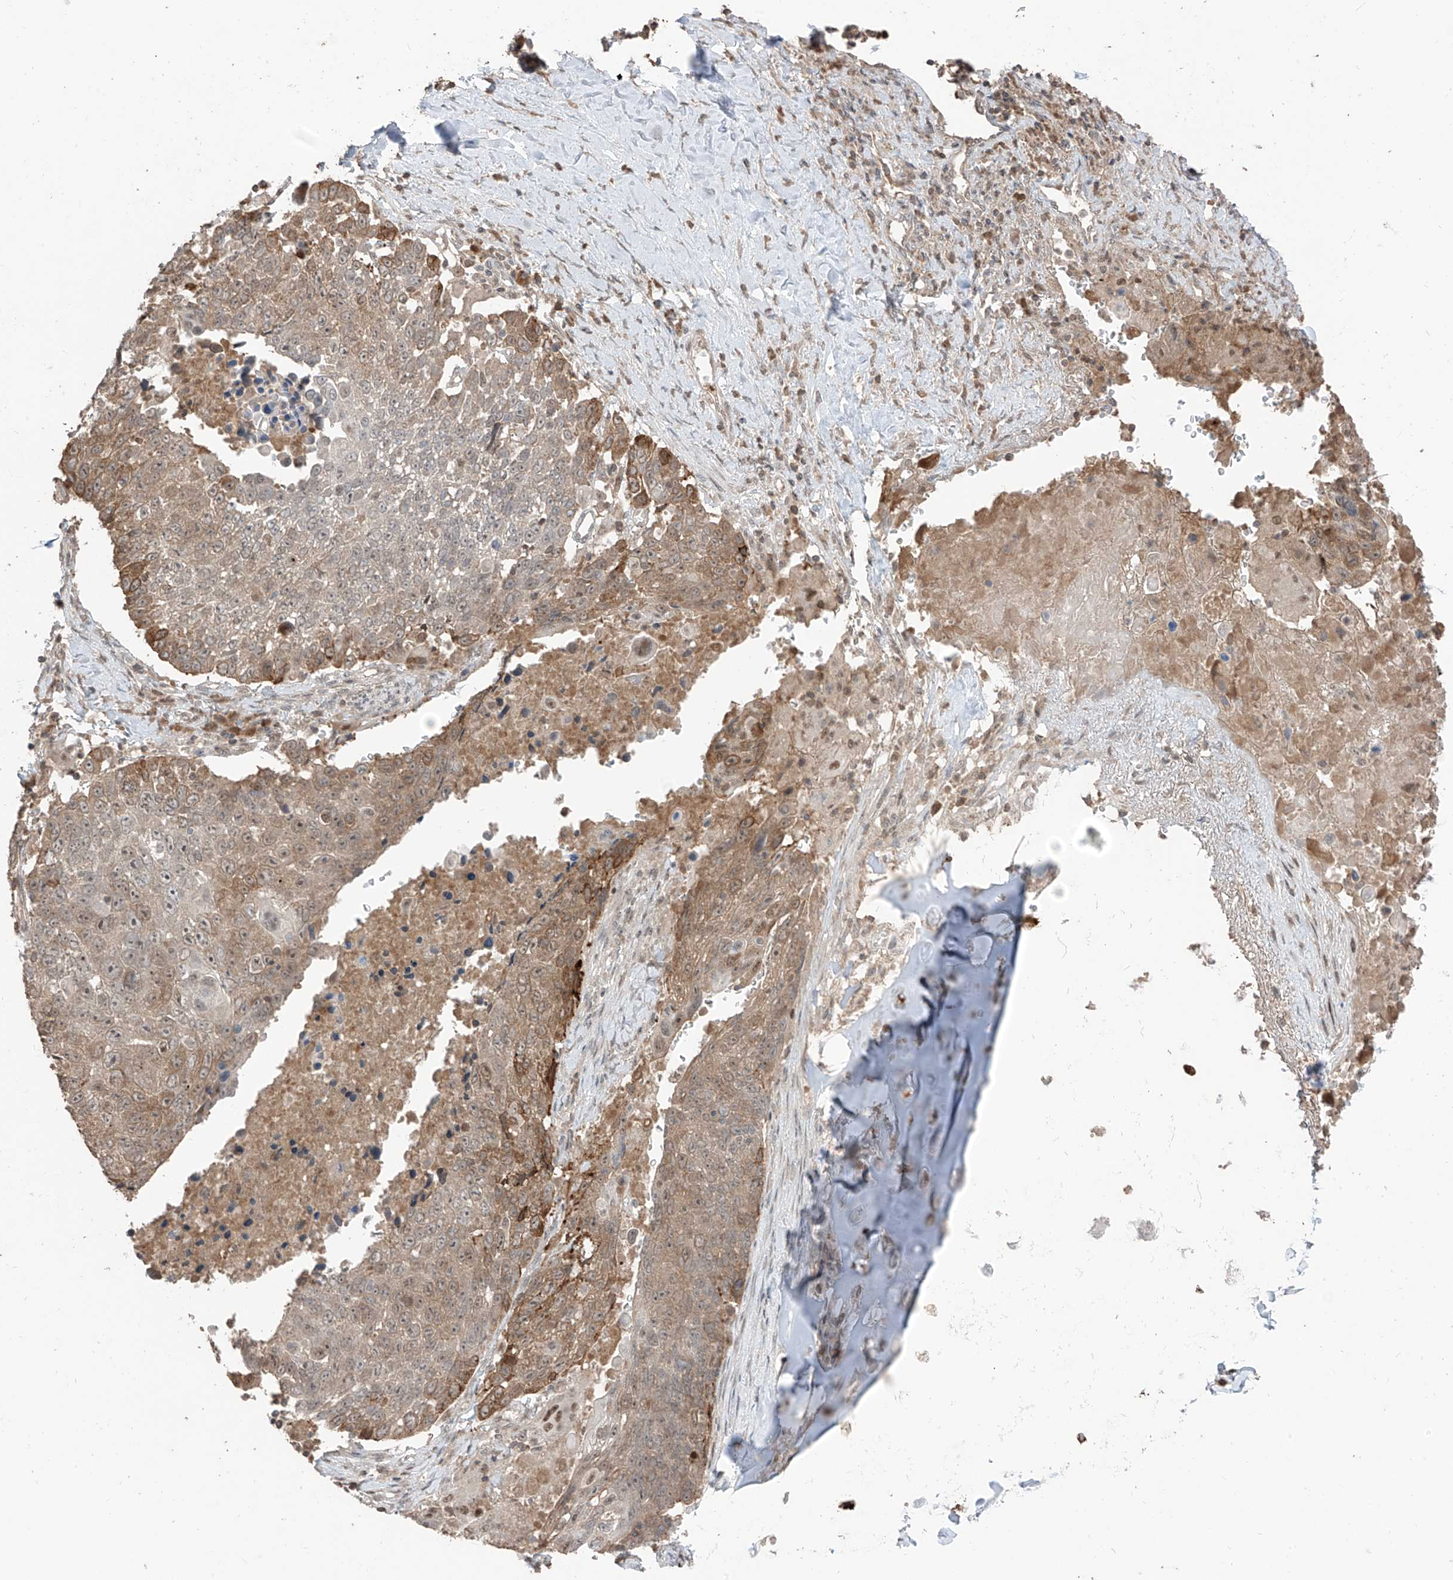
{"staining": {"intensity": "moderate", "quantity": "<25%", "location": "cytoplasmic/membranous"}, "tissue": "lung cancer", "cell_type": "Tumor cells", "image_type": "cancer", "snomed": [{"axis": "morphology", "description": "Squamous cell carcinoma, NOS"}, {"axis": "topography", "description": "Lung"}], "caption": "A photomicrograph showing moderate cytoplasmic/membranous staining in approximately <25% of tumor cells in lung cancer (squamous cell carcinoma), as visualized by brown immunohistochemical staining.", "gene": "COLGALT2", "patient": {"sex": "male", "age": 66}}